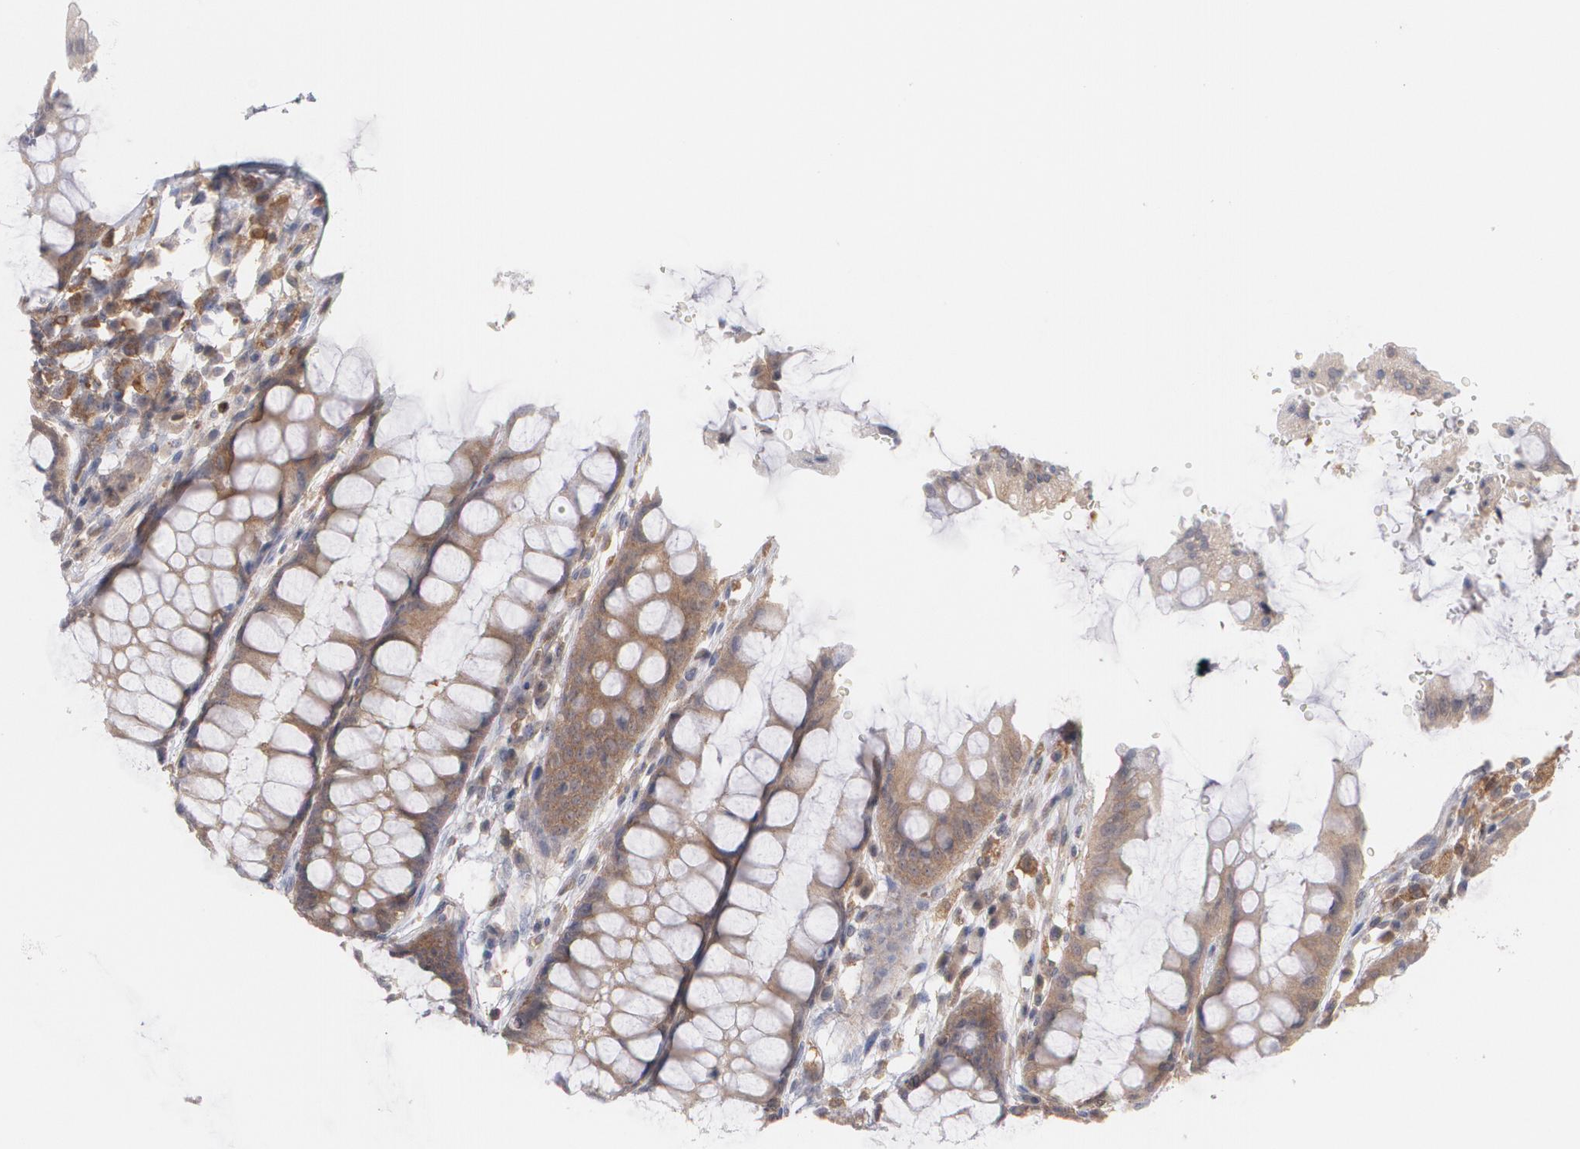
{"staining": {"intensity": "moderate", "quantity": ">75%", "location": "cytoplasmic/membranous"}, "tissue": "rectum", "cell_type": "Glandular cells", "image_type": "normal", "snomed": [{"axis": "morphology", "description": "Normal tissue, NOS"}, {"axis": "topography", "description": "Rectum"}], "caption": "DAB (3,3'-diaminobenzidine) immunohistochemical staining of normal rectum displays moderate cytoplasmic/membranous protein expression in about >75% of glandular cells. (DAB (3,3'-diaminobenzidine) IHC with brightfield microscopy, high magnification).", "gene": "HTT", "patient": {"sex": "female", "age": 46}}